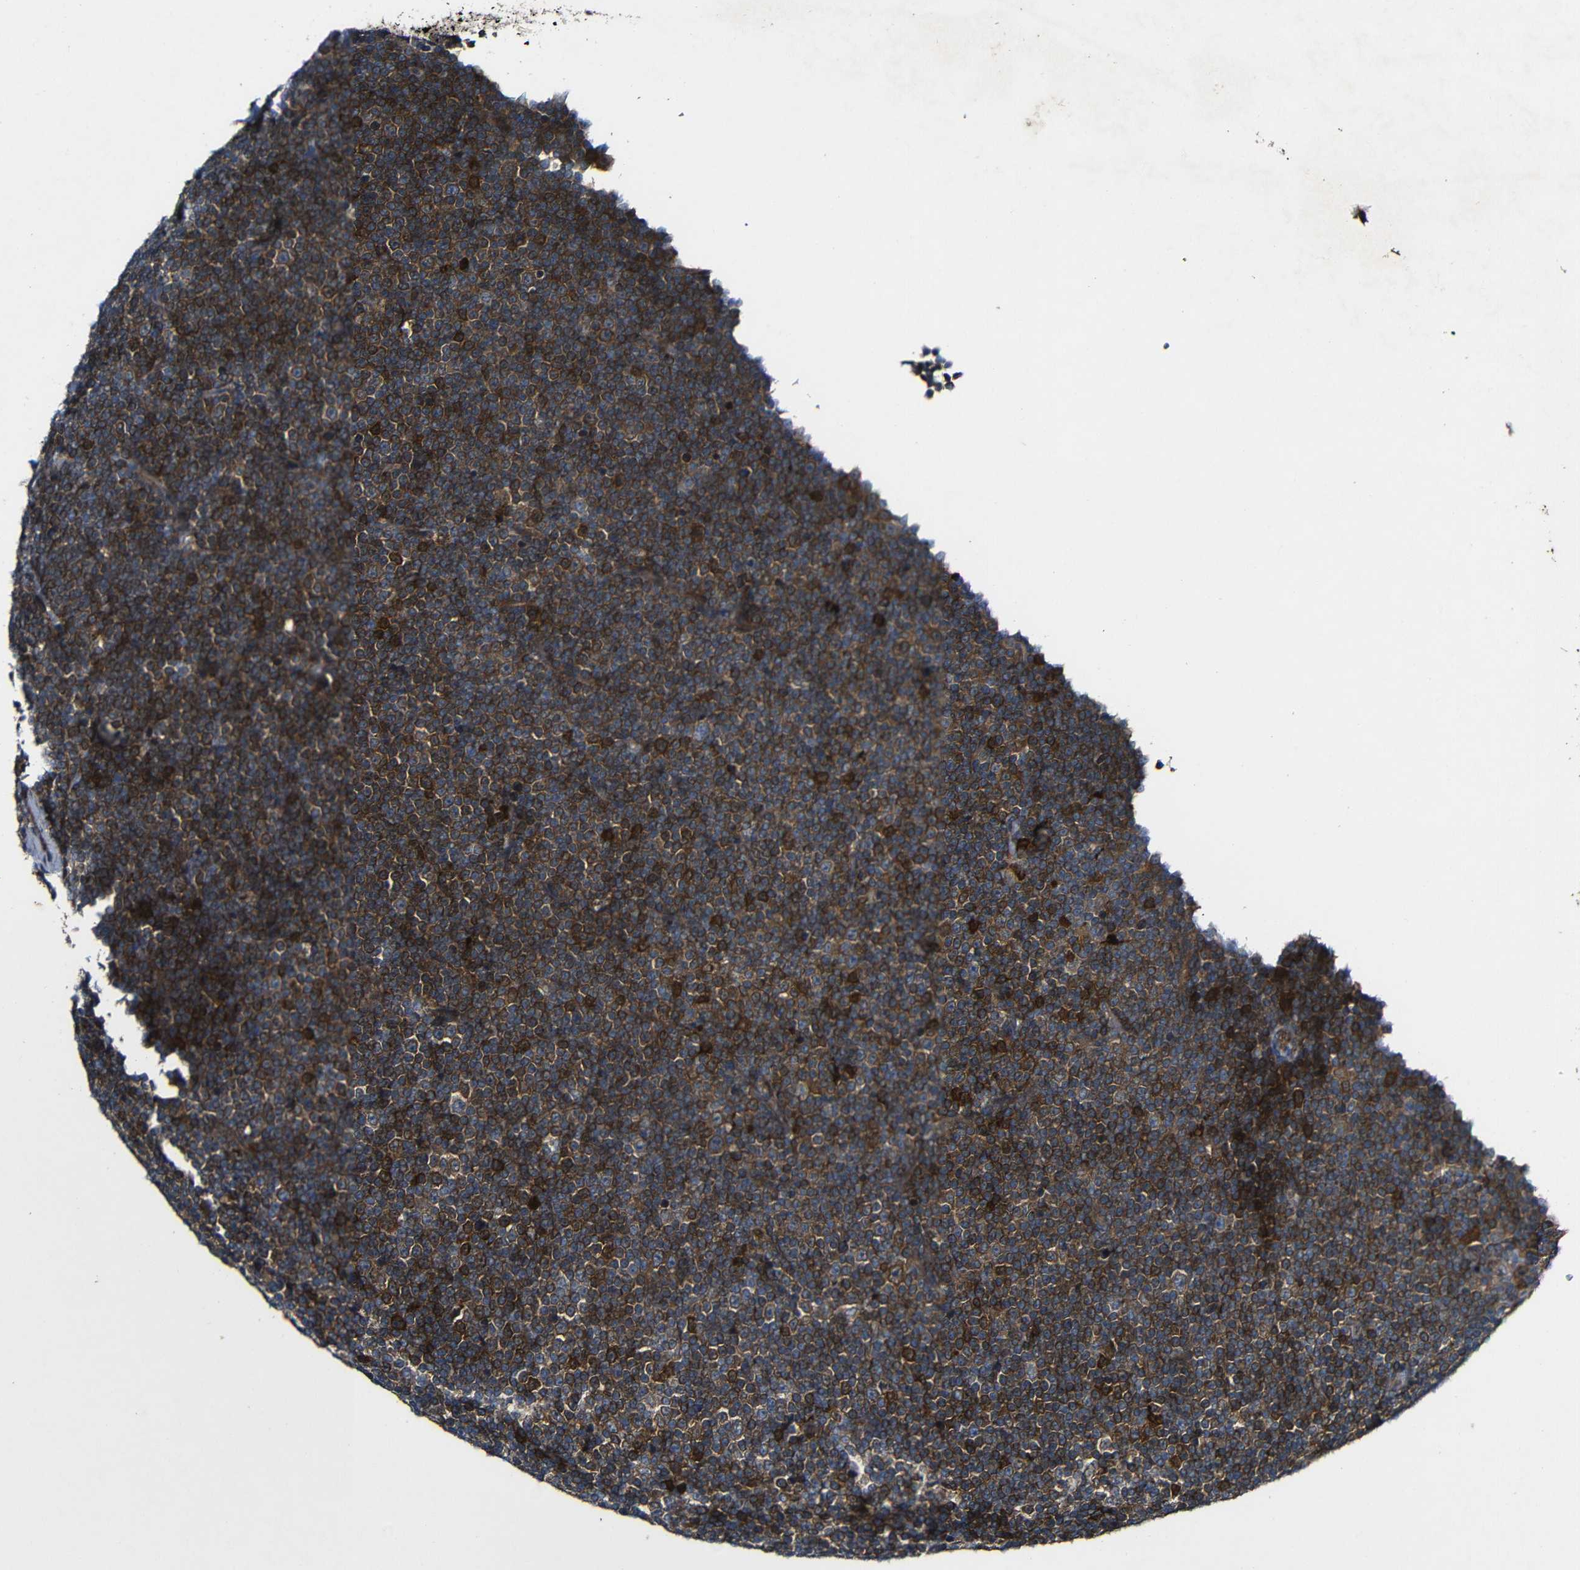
{"staining": {"intensity": "strong", "quantity": ">75%", "location": "cytoplasmic/membranous"}, "tissue": "lymphoma", "cell_type": "Tumor cells", "image_type": "cancer", "snomed": [{"axis": "morphology", "description": "Malignant lymphoma, non-Hodgkin's type, Low grade"}, {"axis": "topography", "description": "Lymph node"}], "caption": "Lymphoma stained with a protein marker exhibits strong staining in tumor cells.", "gene": "GSDME", "patient": {"sex": "female", "age": 67}}